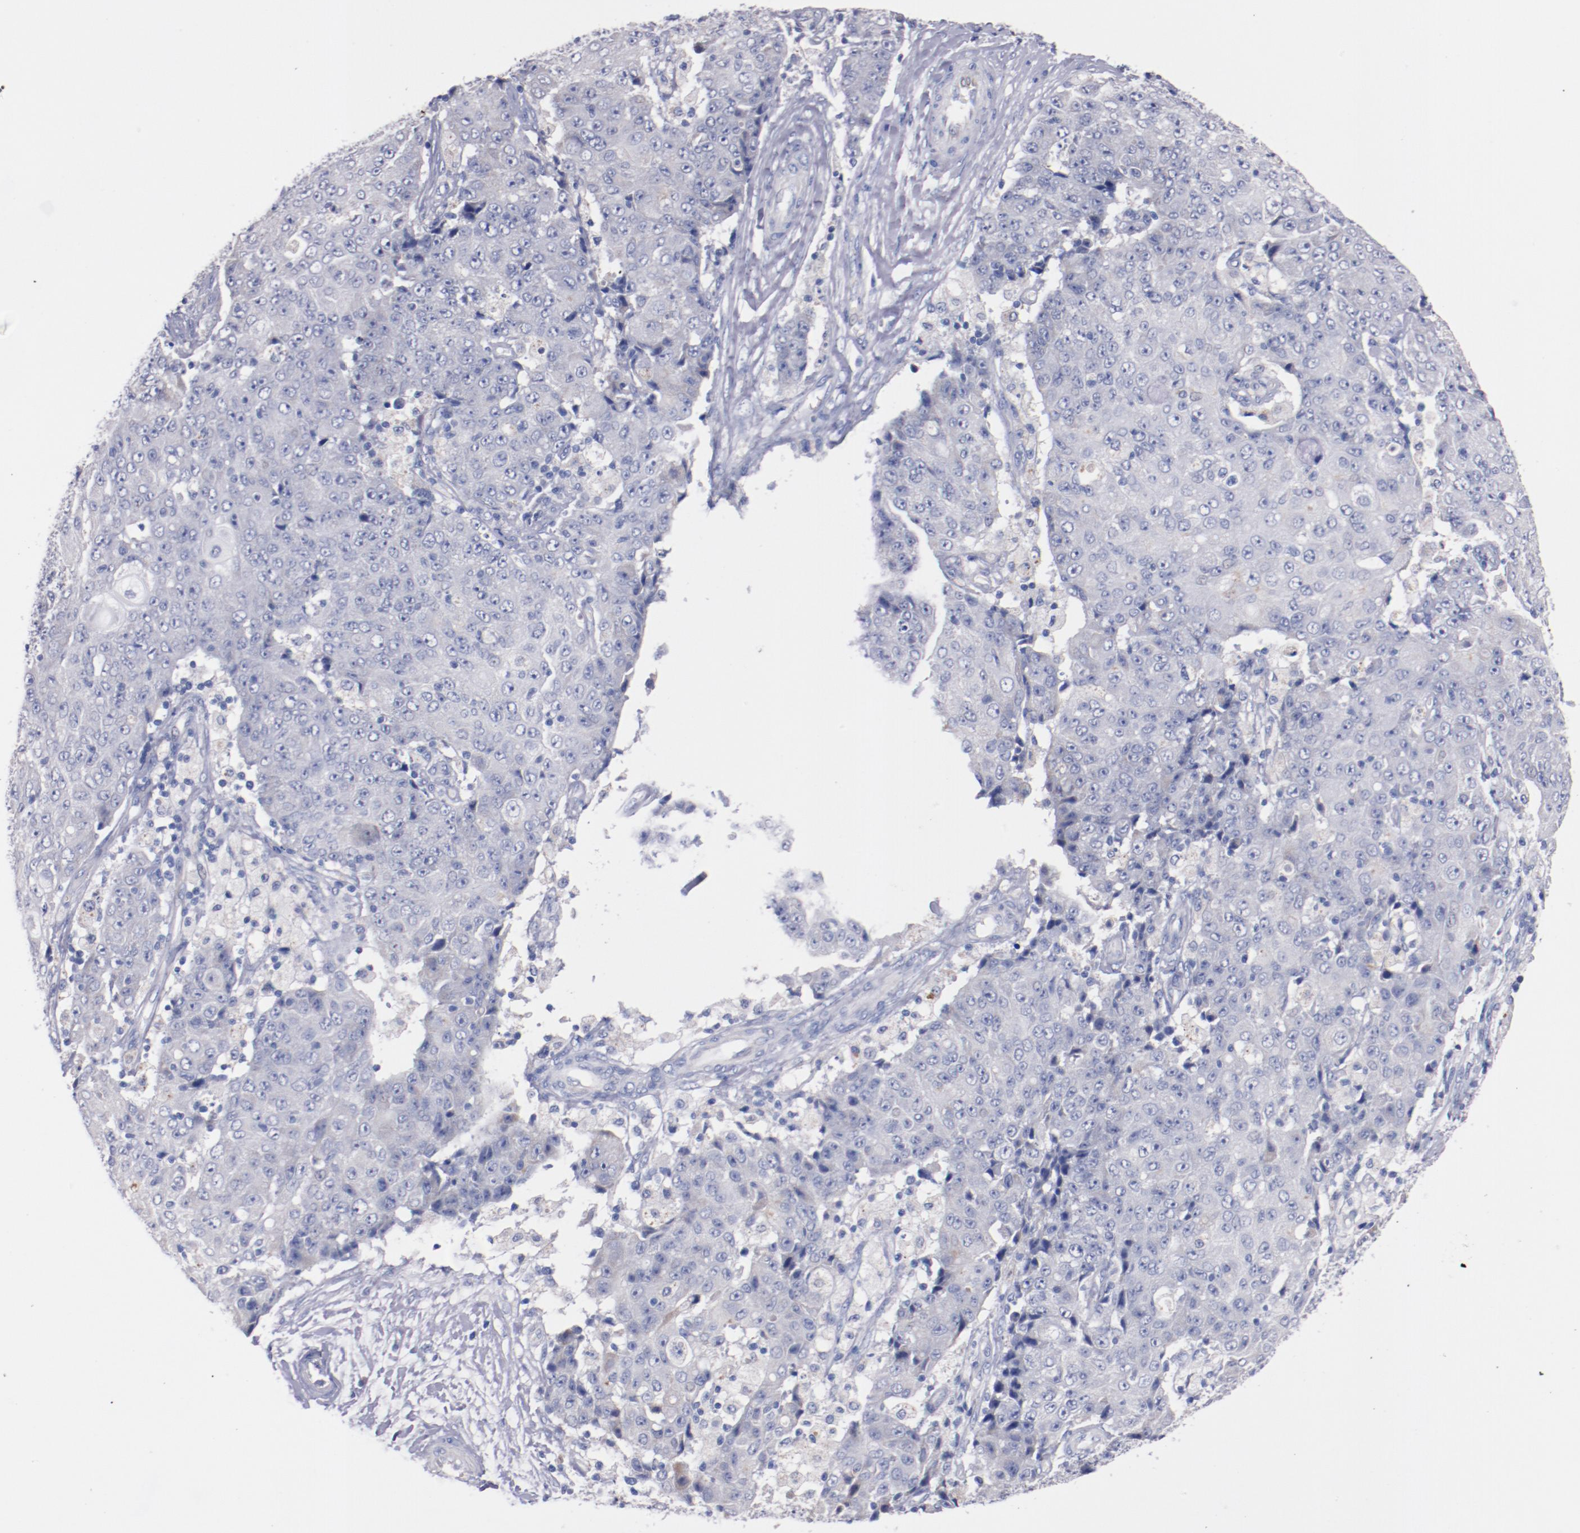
{"staining": {"intensity": "negative", "quantity": "none", "location": "none"}, "tissue": "ovarian cancer", "cell_type": "Tumor cells", "image_type": "cancer", "snomed": [{"axis": "morphology", "description": "Carcinoma, endometroid"}, {"axis": "topography", "description": "Ovary"}], "caption": "Tumor cells show no significant positivity in ovarian cancer.", "gene": "CNTNAP2", "patient": {"sex": "female", "age": 42}}